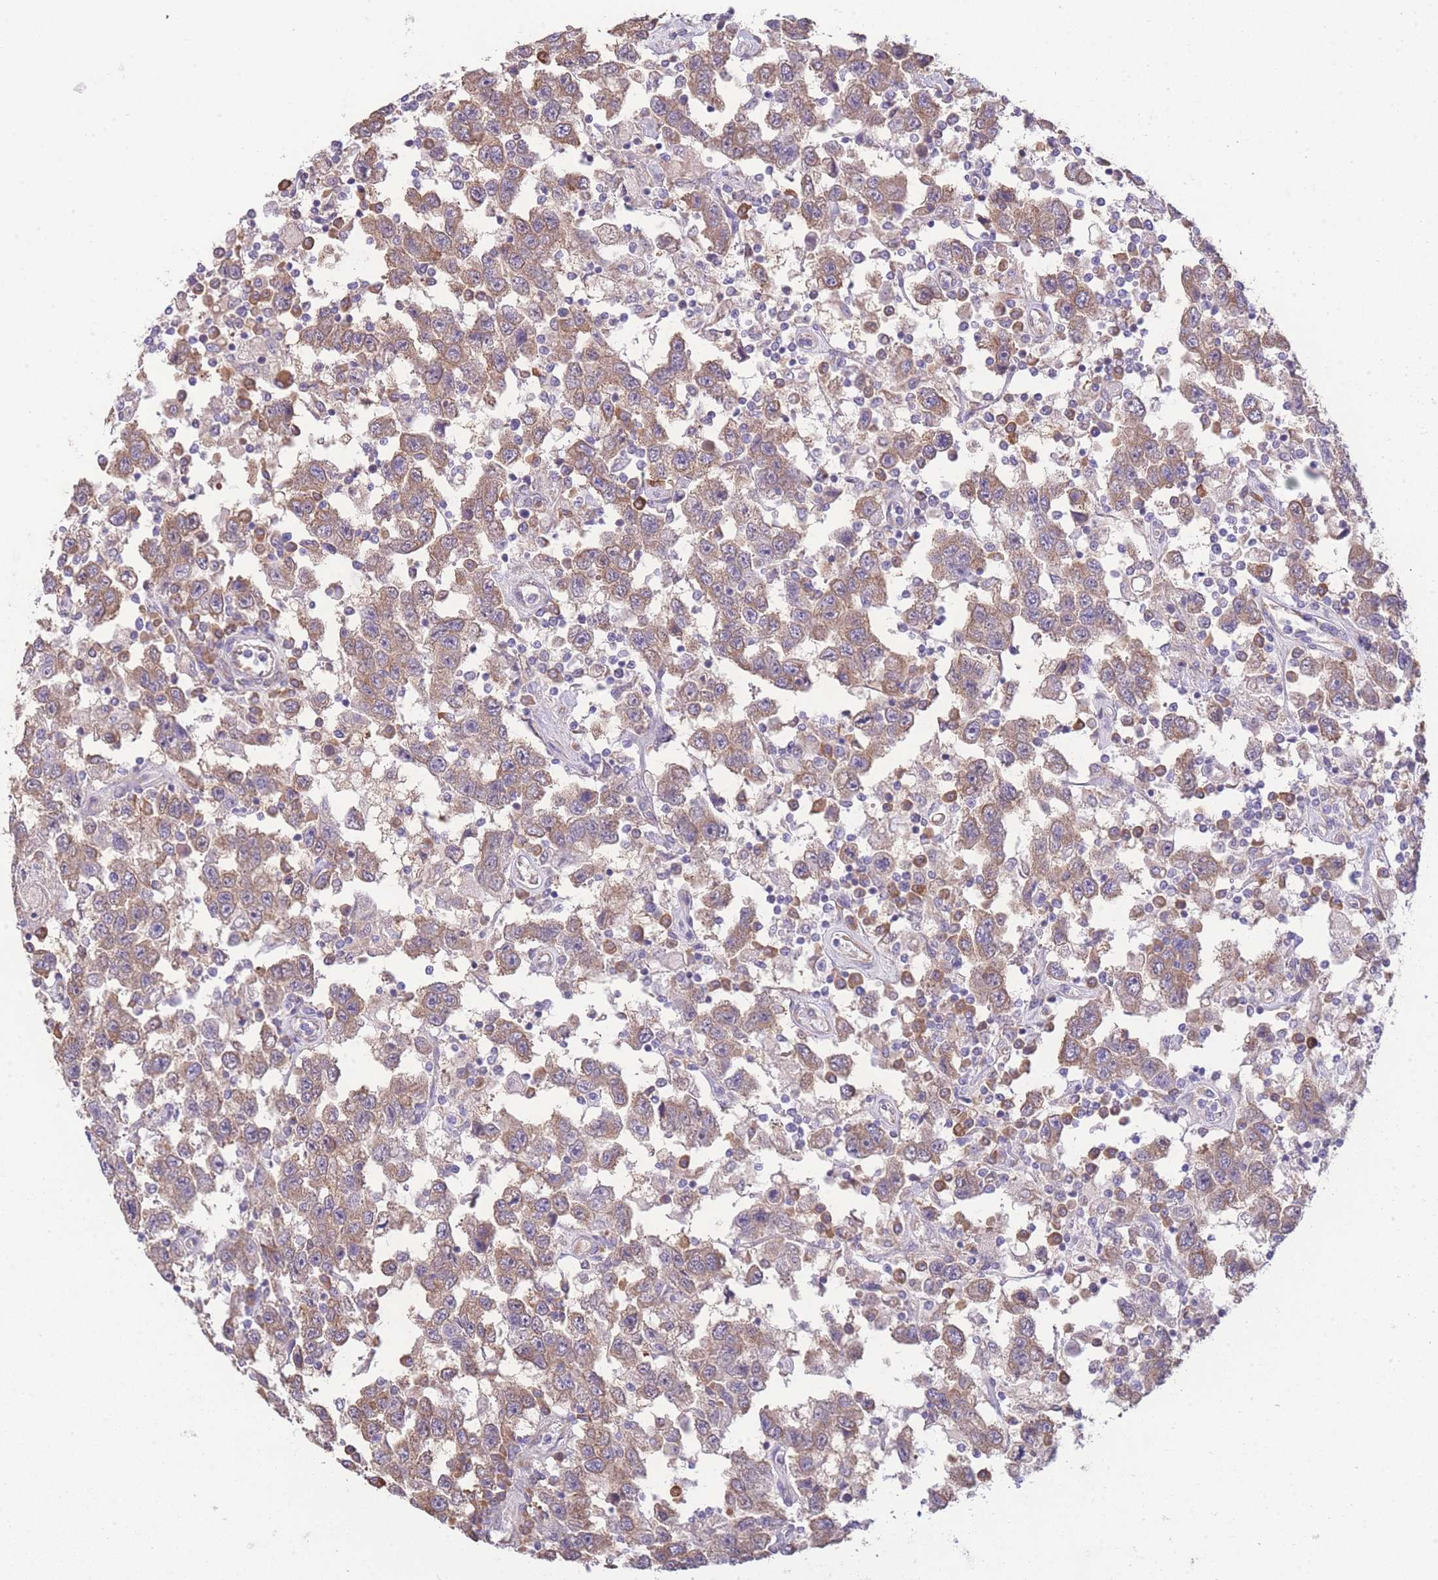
{"staining": {"intensity": "moderate", "quantity": ">75%", "location": "cytoplasmic/membranous"}, "tissue": "testis cancer", "cell_type": "Tumor cells", "image_type": "cancer", "snomed": [{"axis": "morphology", "description": "Seminoma, NOS"}, {"axis": "topography", "description": "Testis"}], "caption": "Human testis cancer stained for a protein (brown) reveals moderate cytoplasmic/membranous positive expression in about >75% of tumor cells.", "gene": "BEX1", "patient": {"sex": "male", "age": 41}}